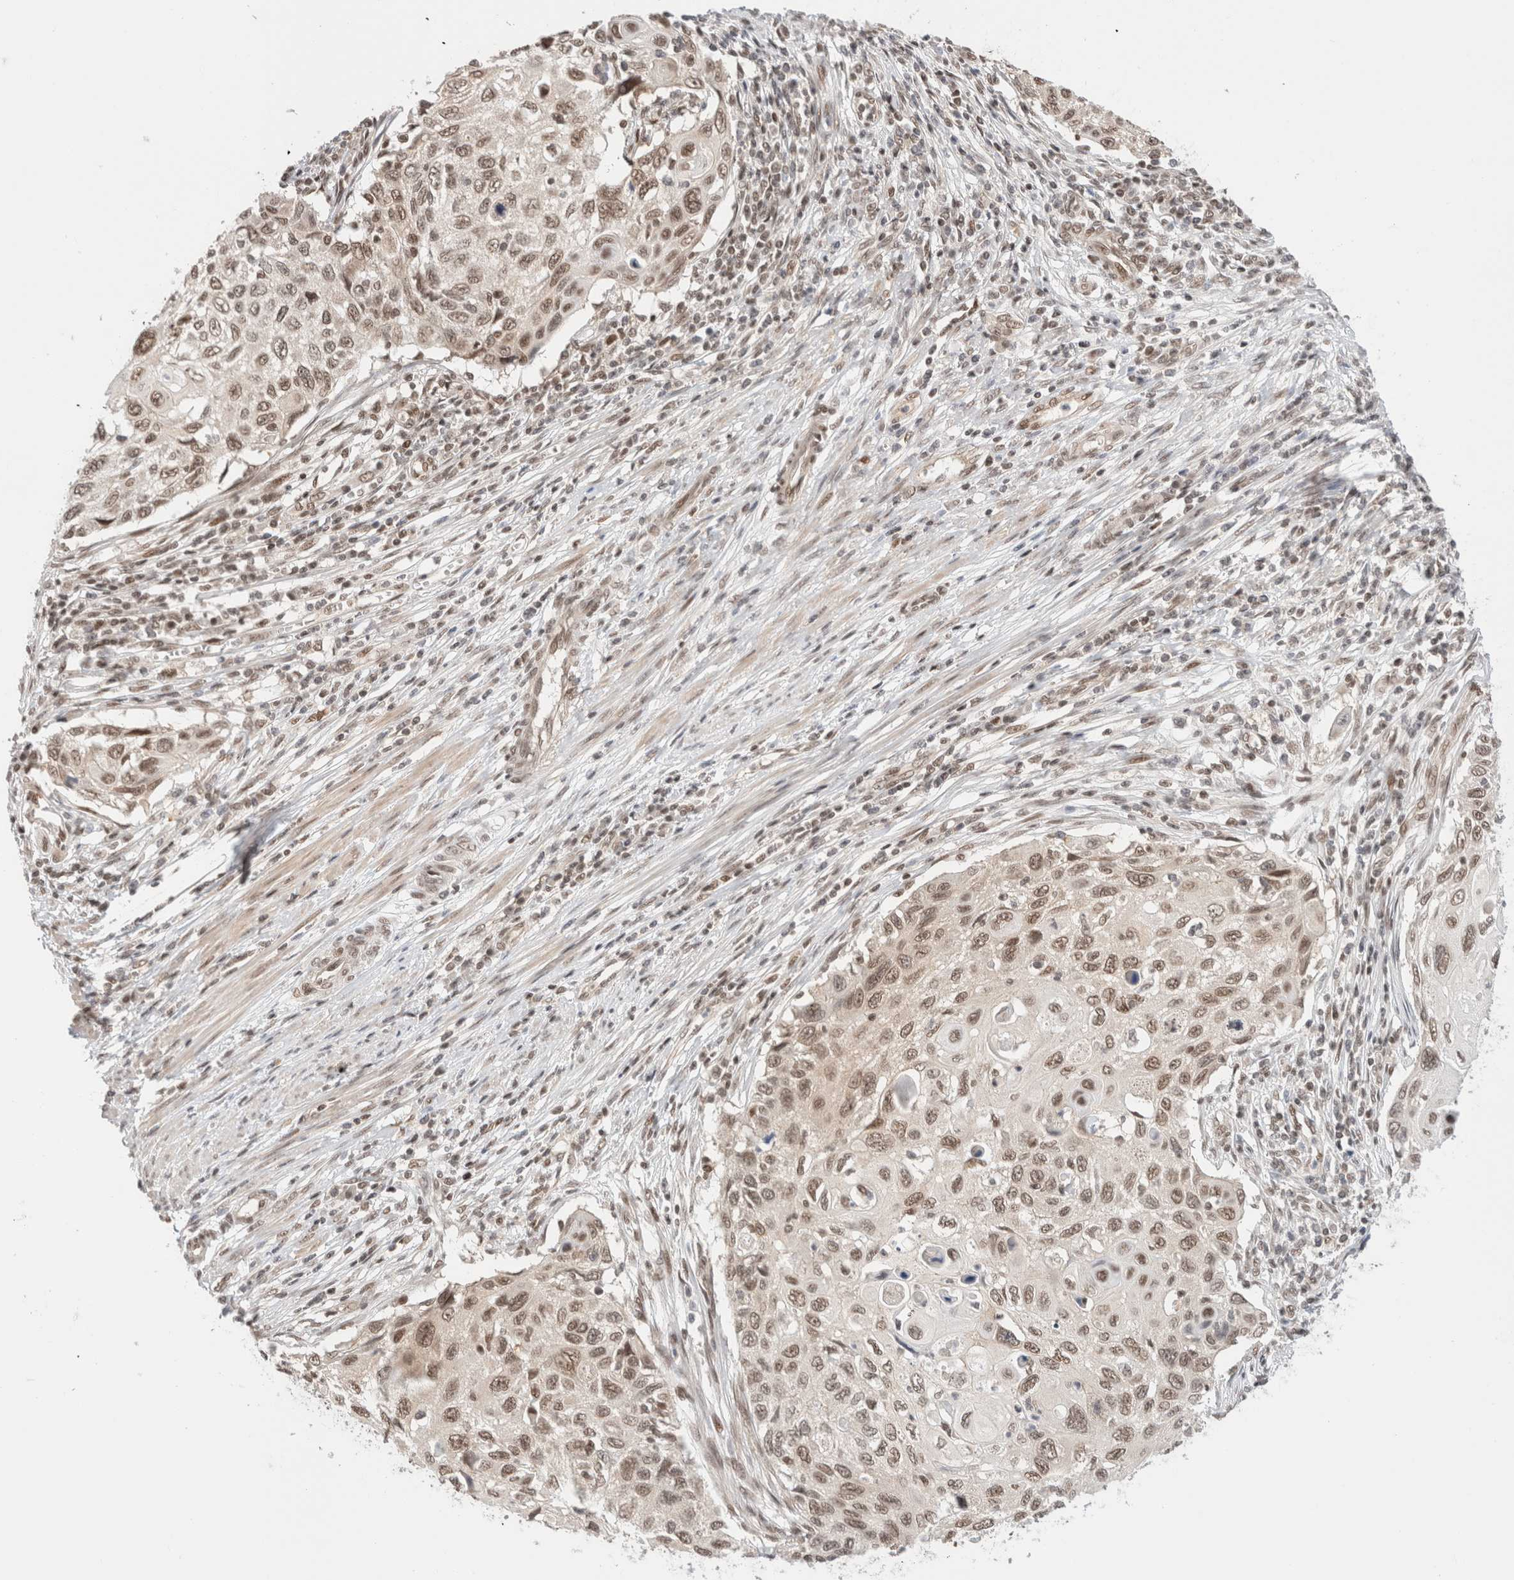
{"staining": {"intensity": "moderate", "quantity": ">75%", "location": "nuclear"}, "tissue": "cervical cancer", "cell_type": "Tumor cells", "image_type": "cancer", "snomed": [{"axis": "morphology", "description": "Squamous cell carcinoma, NOS"}, {"axis": "topography", "description": "Cervix"}], "caption": "Protein expression analysis of cervical cancer (squamous cell carcinoma) reveals moderate nuclear expression in approximately >75% of tumor cells. The staining was performed using DAB (3,3'-diaminobenzidine) to visualize the protein expression in brown, while the nuclei were stained in blue with hematoxylin (Magnification: 20x).", "gene": "GATAD2A", "patient": {"sex": "female", "age": 70}}